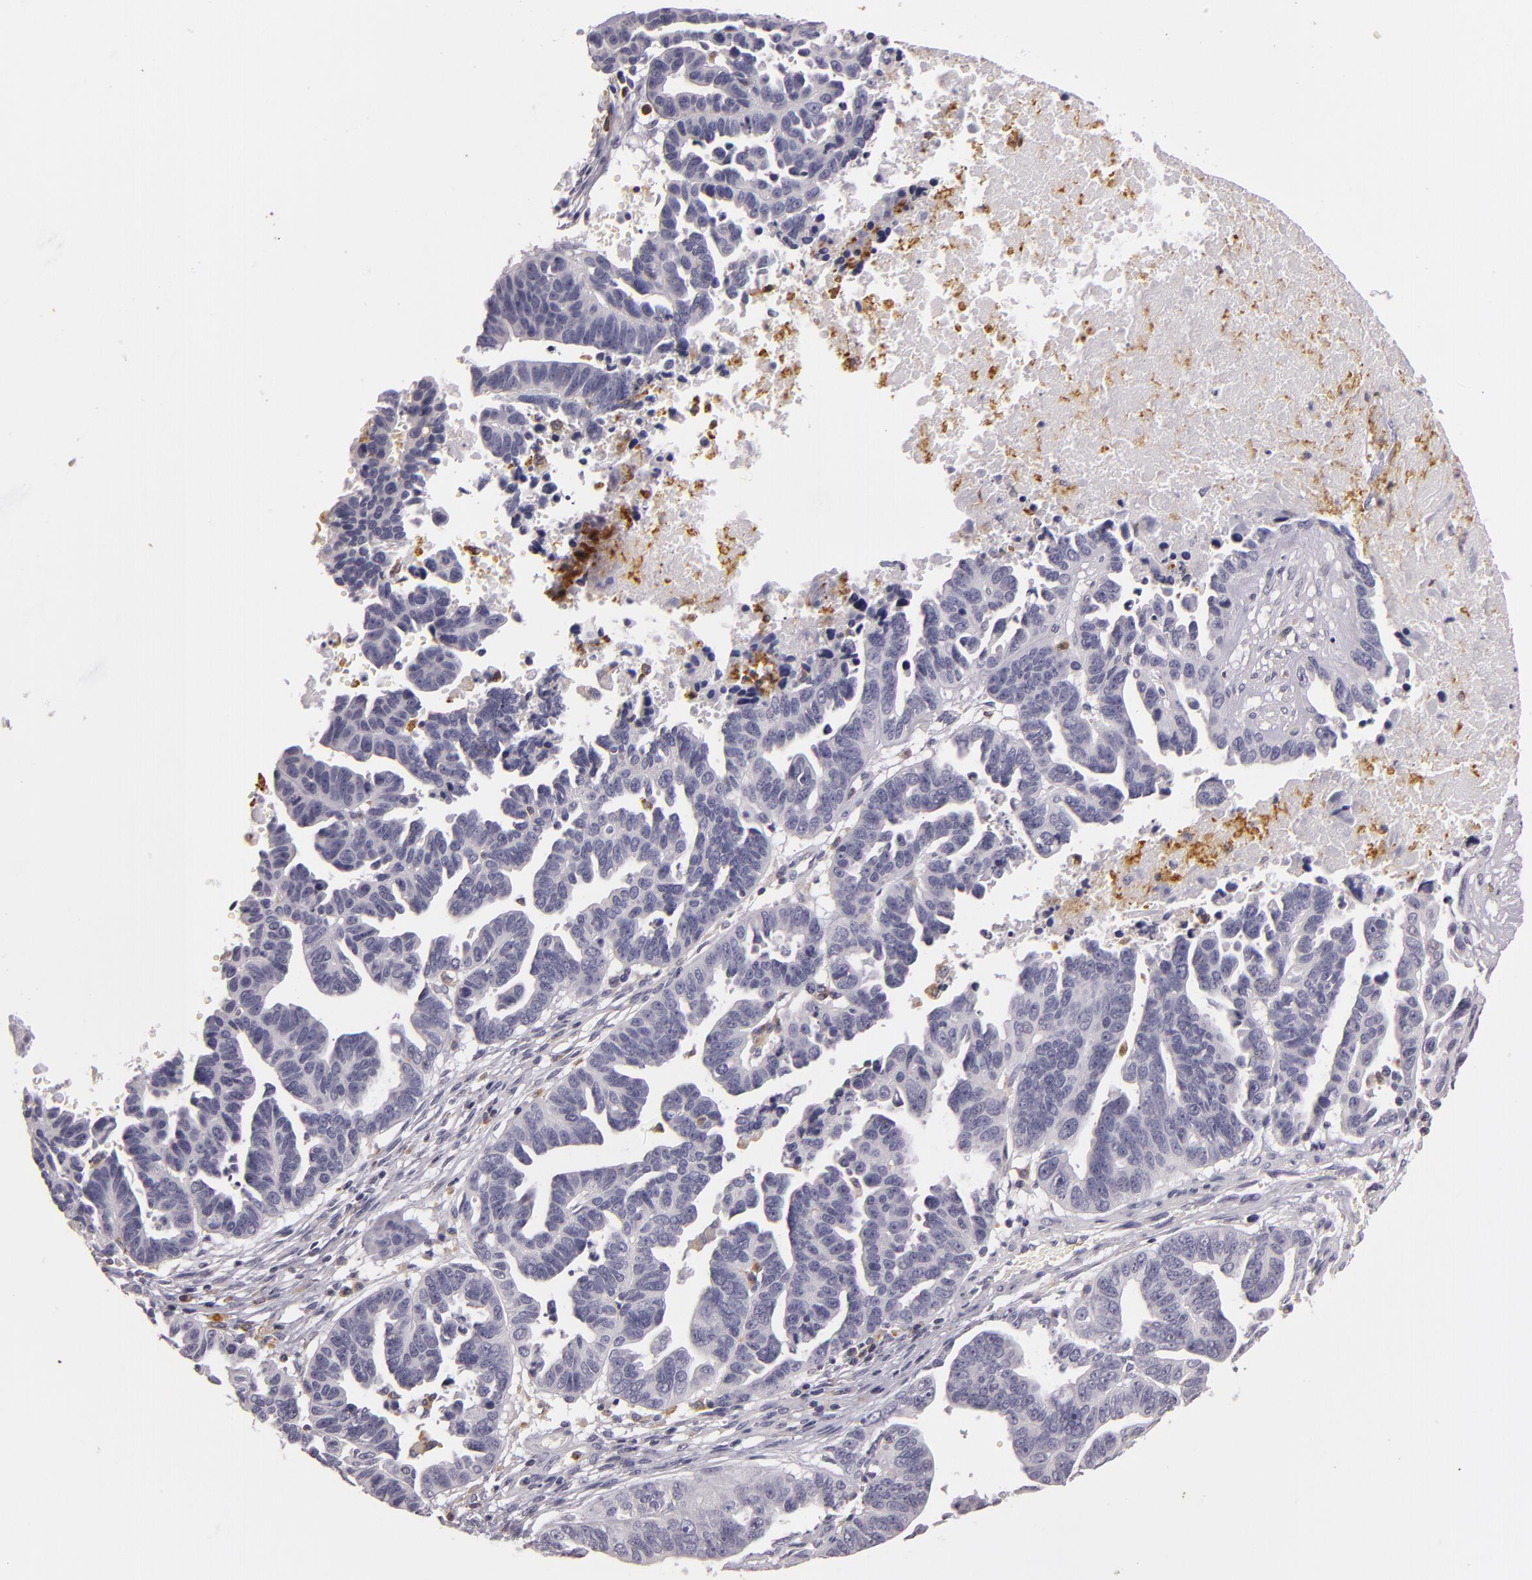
{"staining": {"intensity": "negative", "quantity": "none", "location": "none"}, "tissue": "ovarian cancer", "cell_type": "Tumor cells", "image_type": "cancer", "snomed": [{"axis": "morphology", "description": "Carcinoma, endometroid"}, {"axis": "morphology", "description": "Cystadenocarcinoma, serous, NOS"}, {"axis": "topography", "description": "Ovary"}], "caption": "This is a micrograph of immunohistochemistry (IHC) staining of ovarian cancer, which shows no staining in tumor cells. (Immunohistochemistry (ihc), brightfield microscopy, high magnification).", "gene": "TLR8", "patient": {"sex": "female", "age": 45}}